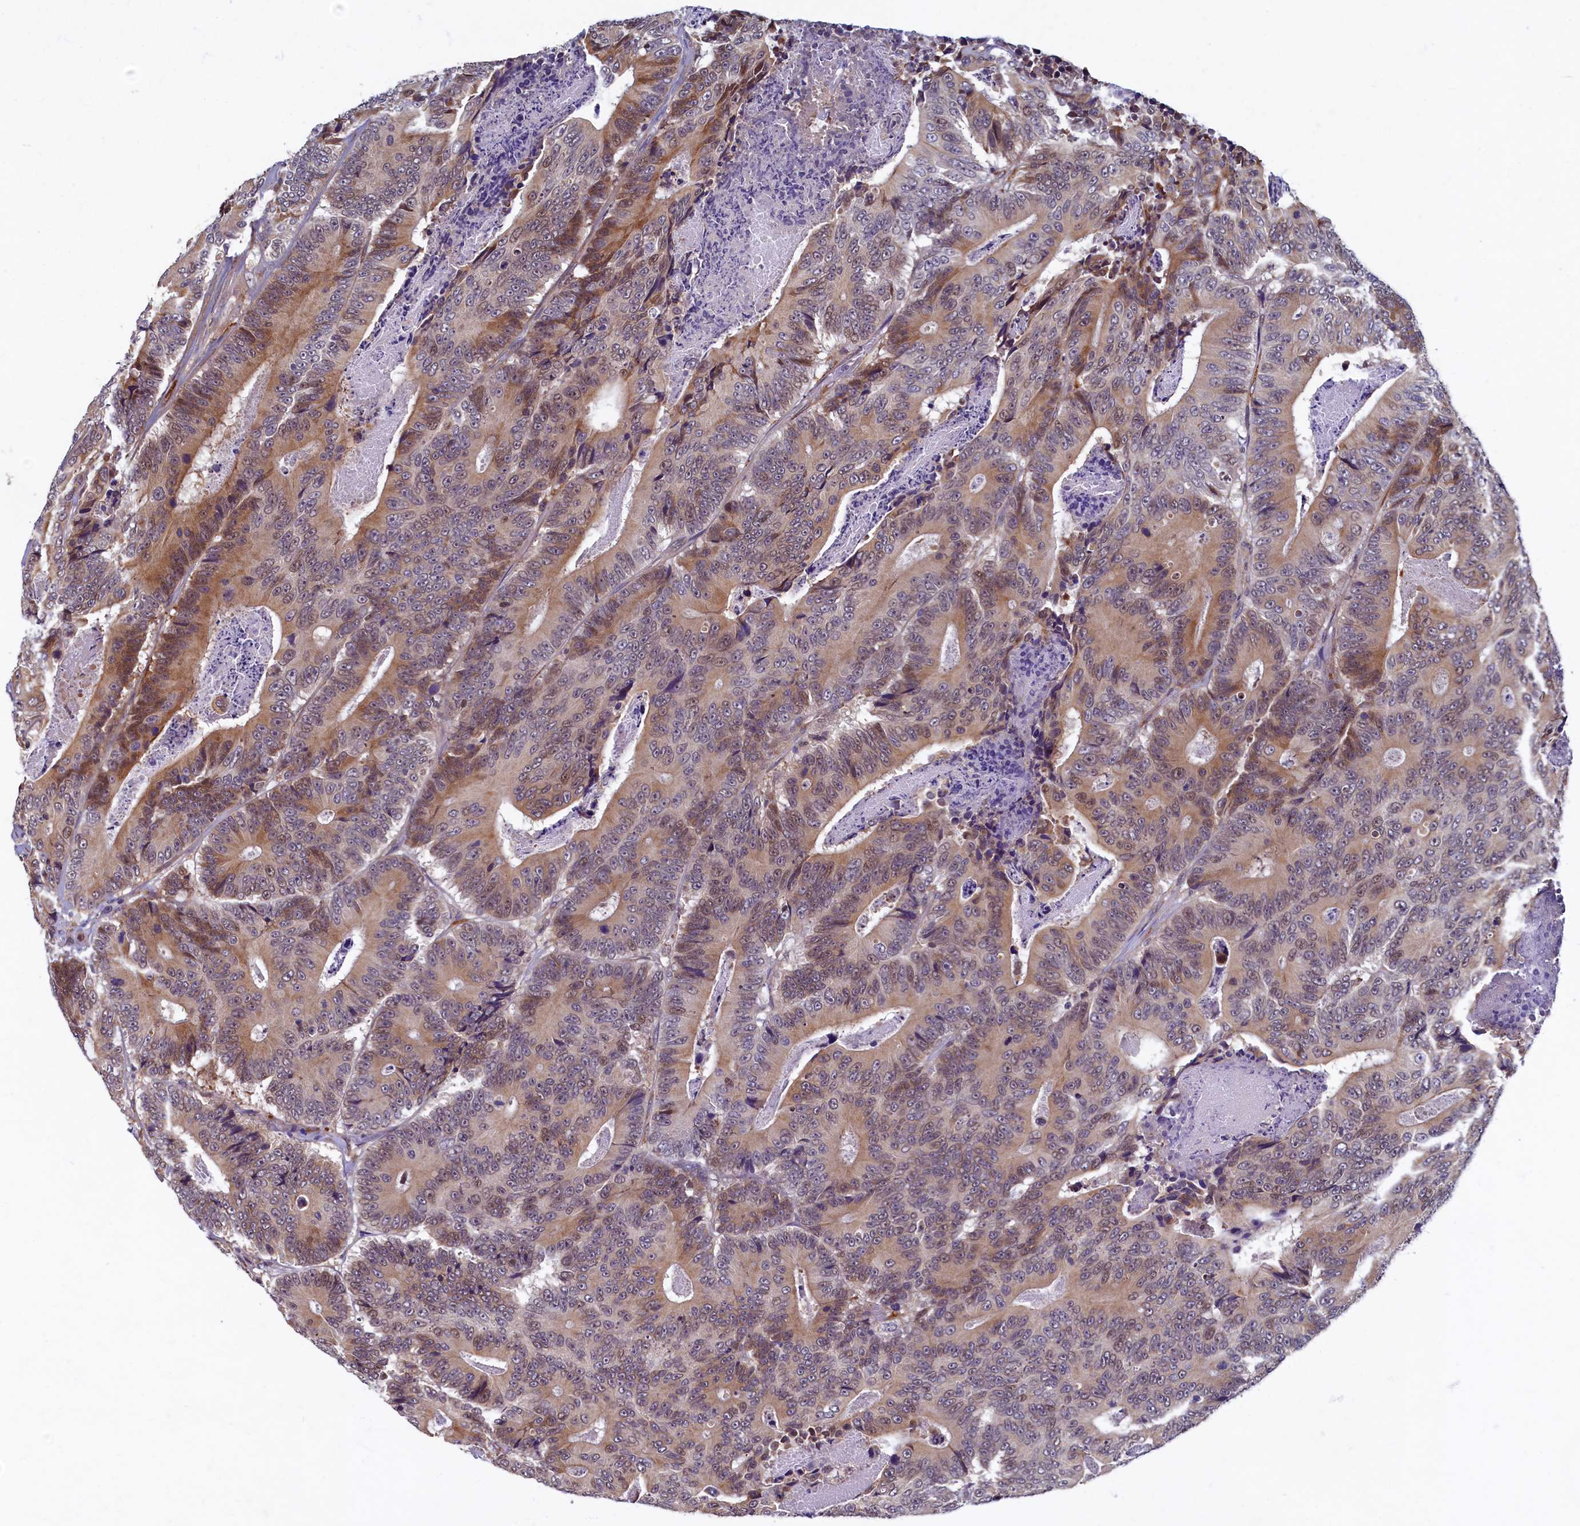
{"staining": {"intensity": "moderate", "quantity": "25%-75%", "location": "cytoplasmic/membranous,nuclear"}, "tissue": "colorectal cancer", "cell_type": "Tumor cells", "image_type": "cancer", "snomed": [{"axis": "morphology", "description": "Adenocarcinoma, NOS"}, {"axis": "topography", "description": "Colon"}], "caption": "There is medium levels of moderate cytoplasmic/membranous and nuclear positivity in tumor cells of colorectal cancer (adenocarcinoma), as demonstrated by immunohistochemical staining (brown color).", "gene": "SLC16A14", "patient": {"sex": "male", "age": 83}}